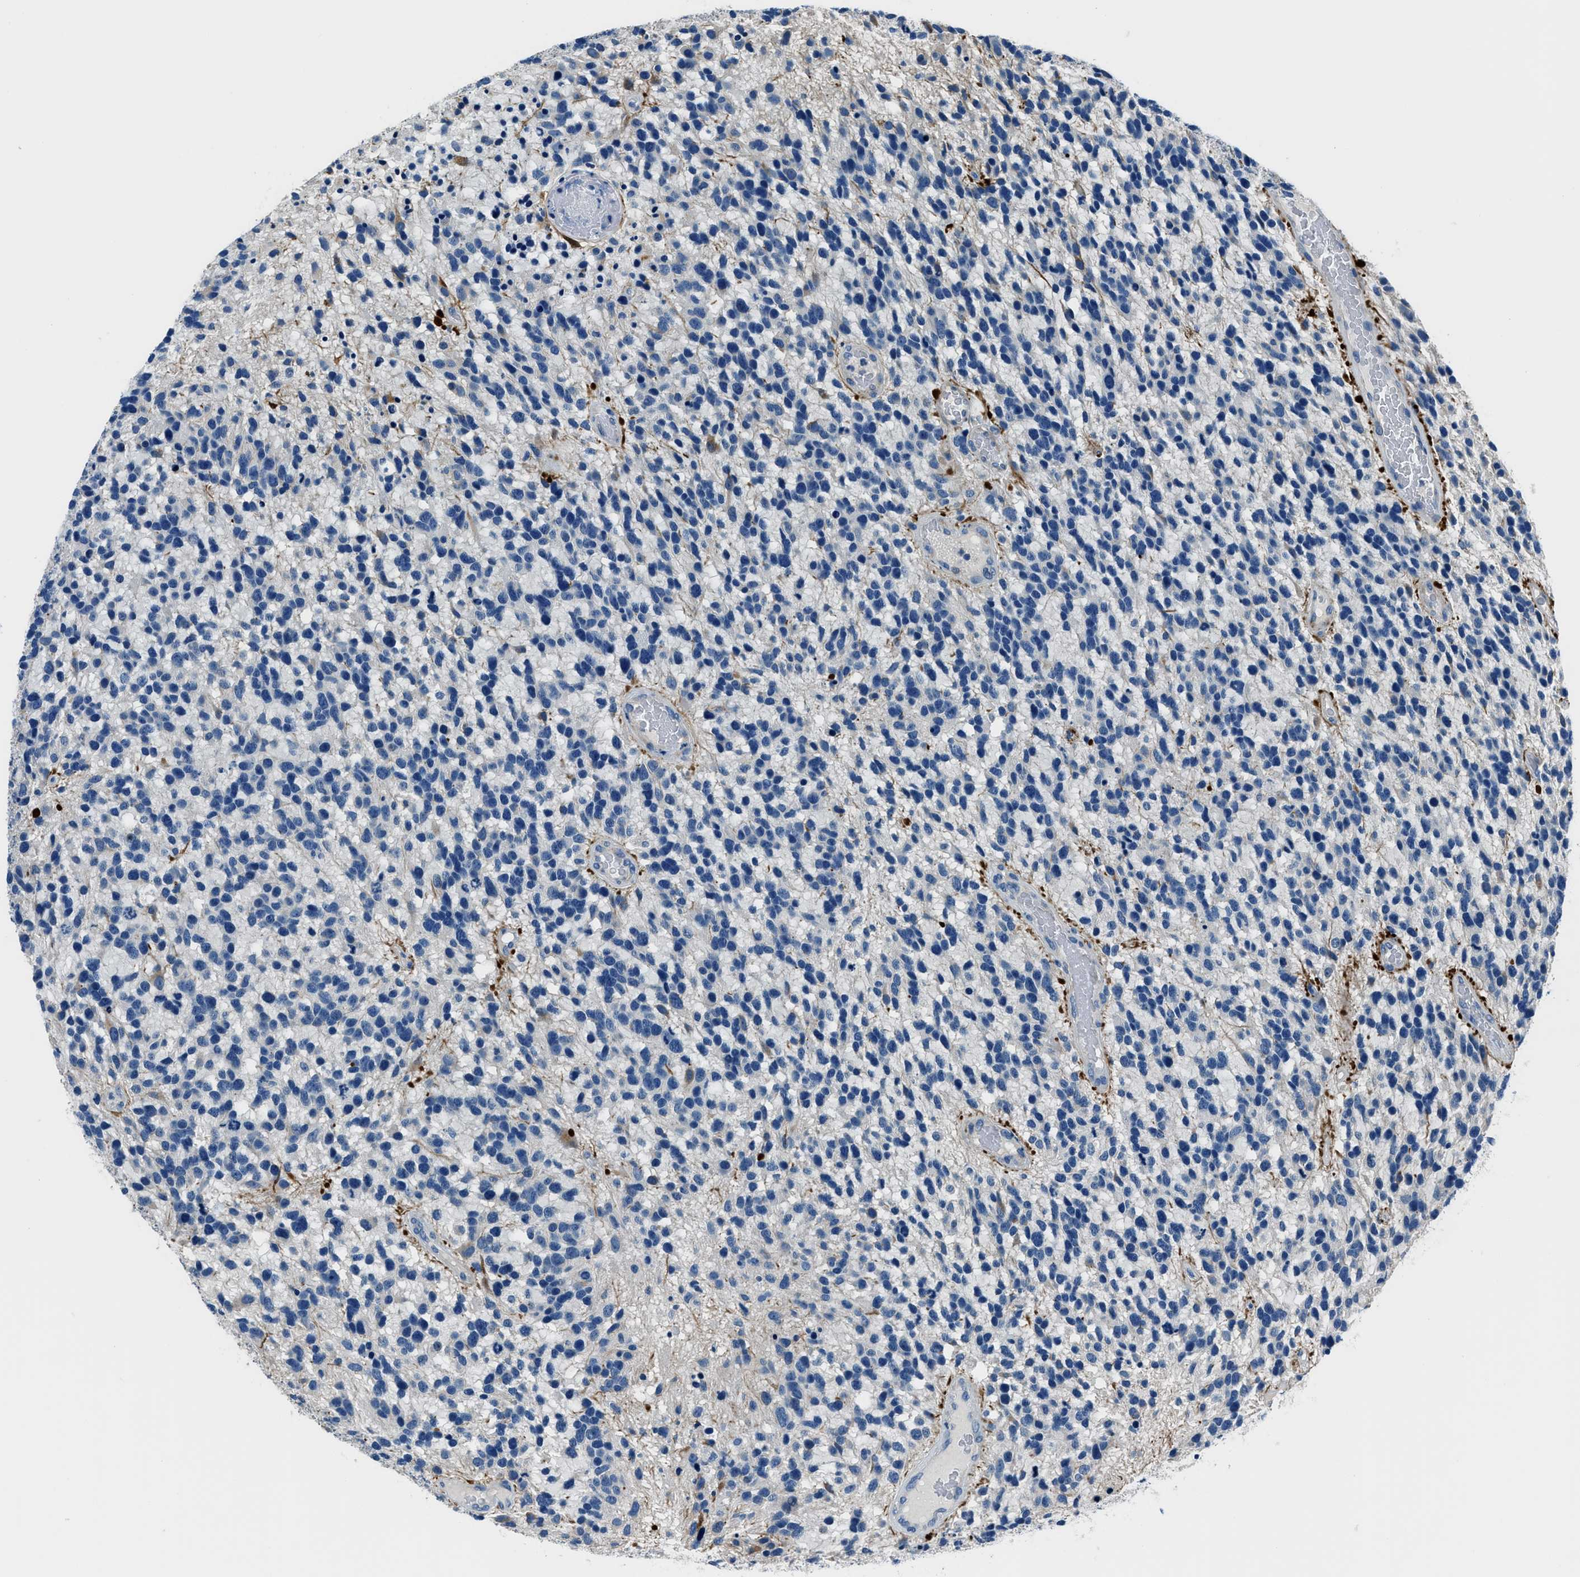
{"staining": {"intensity": "negative", "quantity": "none", "location": "none"}, "tissue": "glioma", "cell_type": "Tumor cells", "image_type": "cancer", "snomed": [{"axis": "morphology", "description": "Glioma, malignant, High grade"}, {"axis": "topography", "description": "Brain"}], "caption": "Protein analysis of malignant glioma (high-grade) exhibits no significant staining in tumor cells.", "gene": "GJA3", "patient": {"sex": "female", "age": 58}}